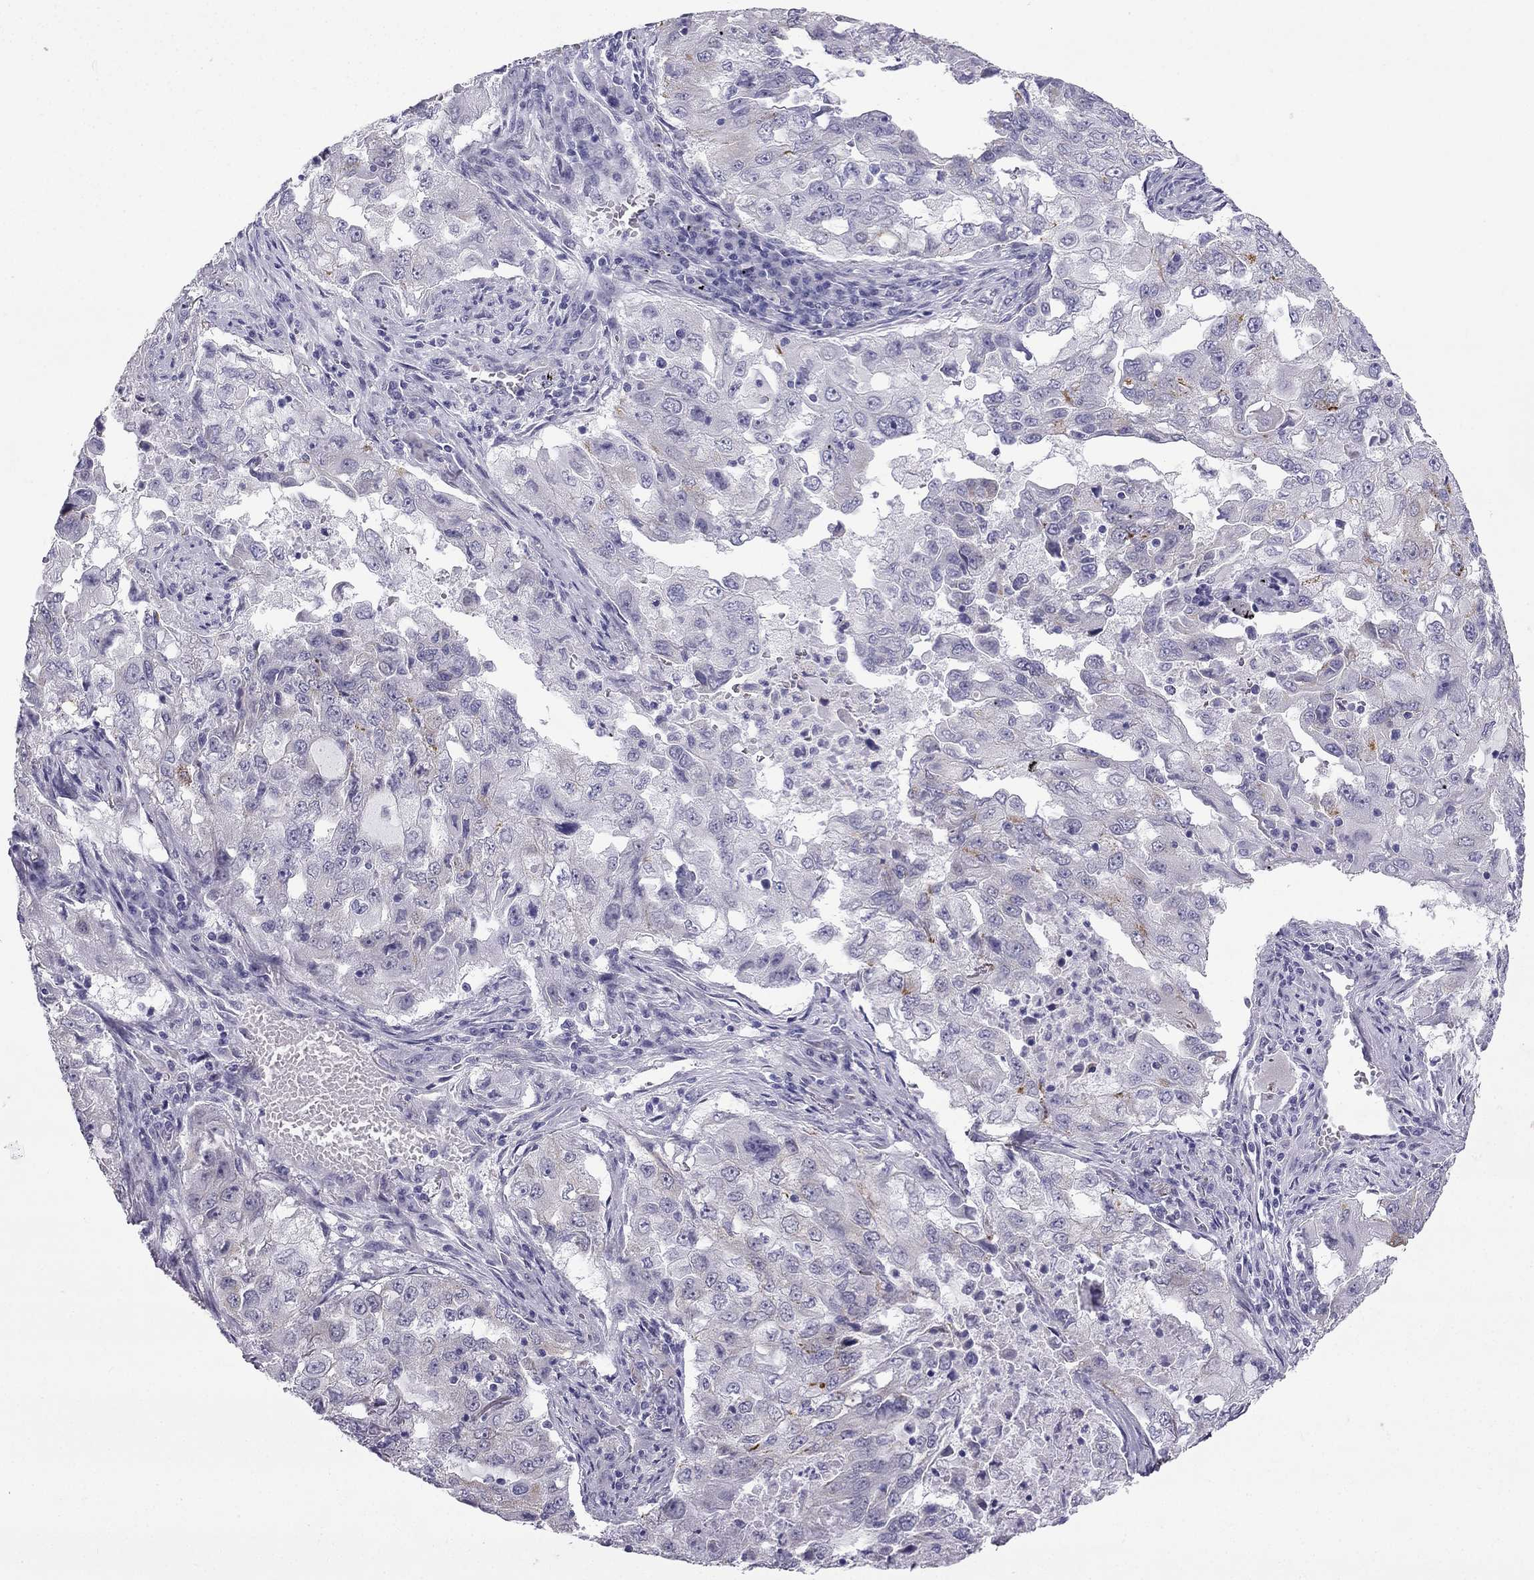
{"staining": {"intensity": "negative", "quantity": "none", "location": "none"}, "tissue": "lung cancer", "cell_type": "Tumor cells", "image_type": "cancer", "snomed": [{"axis": "morphology", "description": "Adenocarcinoma, NOS"}, {"axis": "topography", "description": "Lung"}], "caption": "Micrograph shows no protein staining in tumor cells of lung cancer (adenocarcinoma) tissue.", "gene": "CFAP53", "patient": {"sex": "female", "age": 61}}